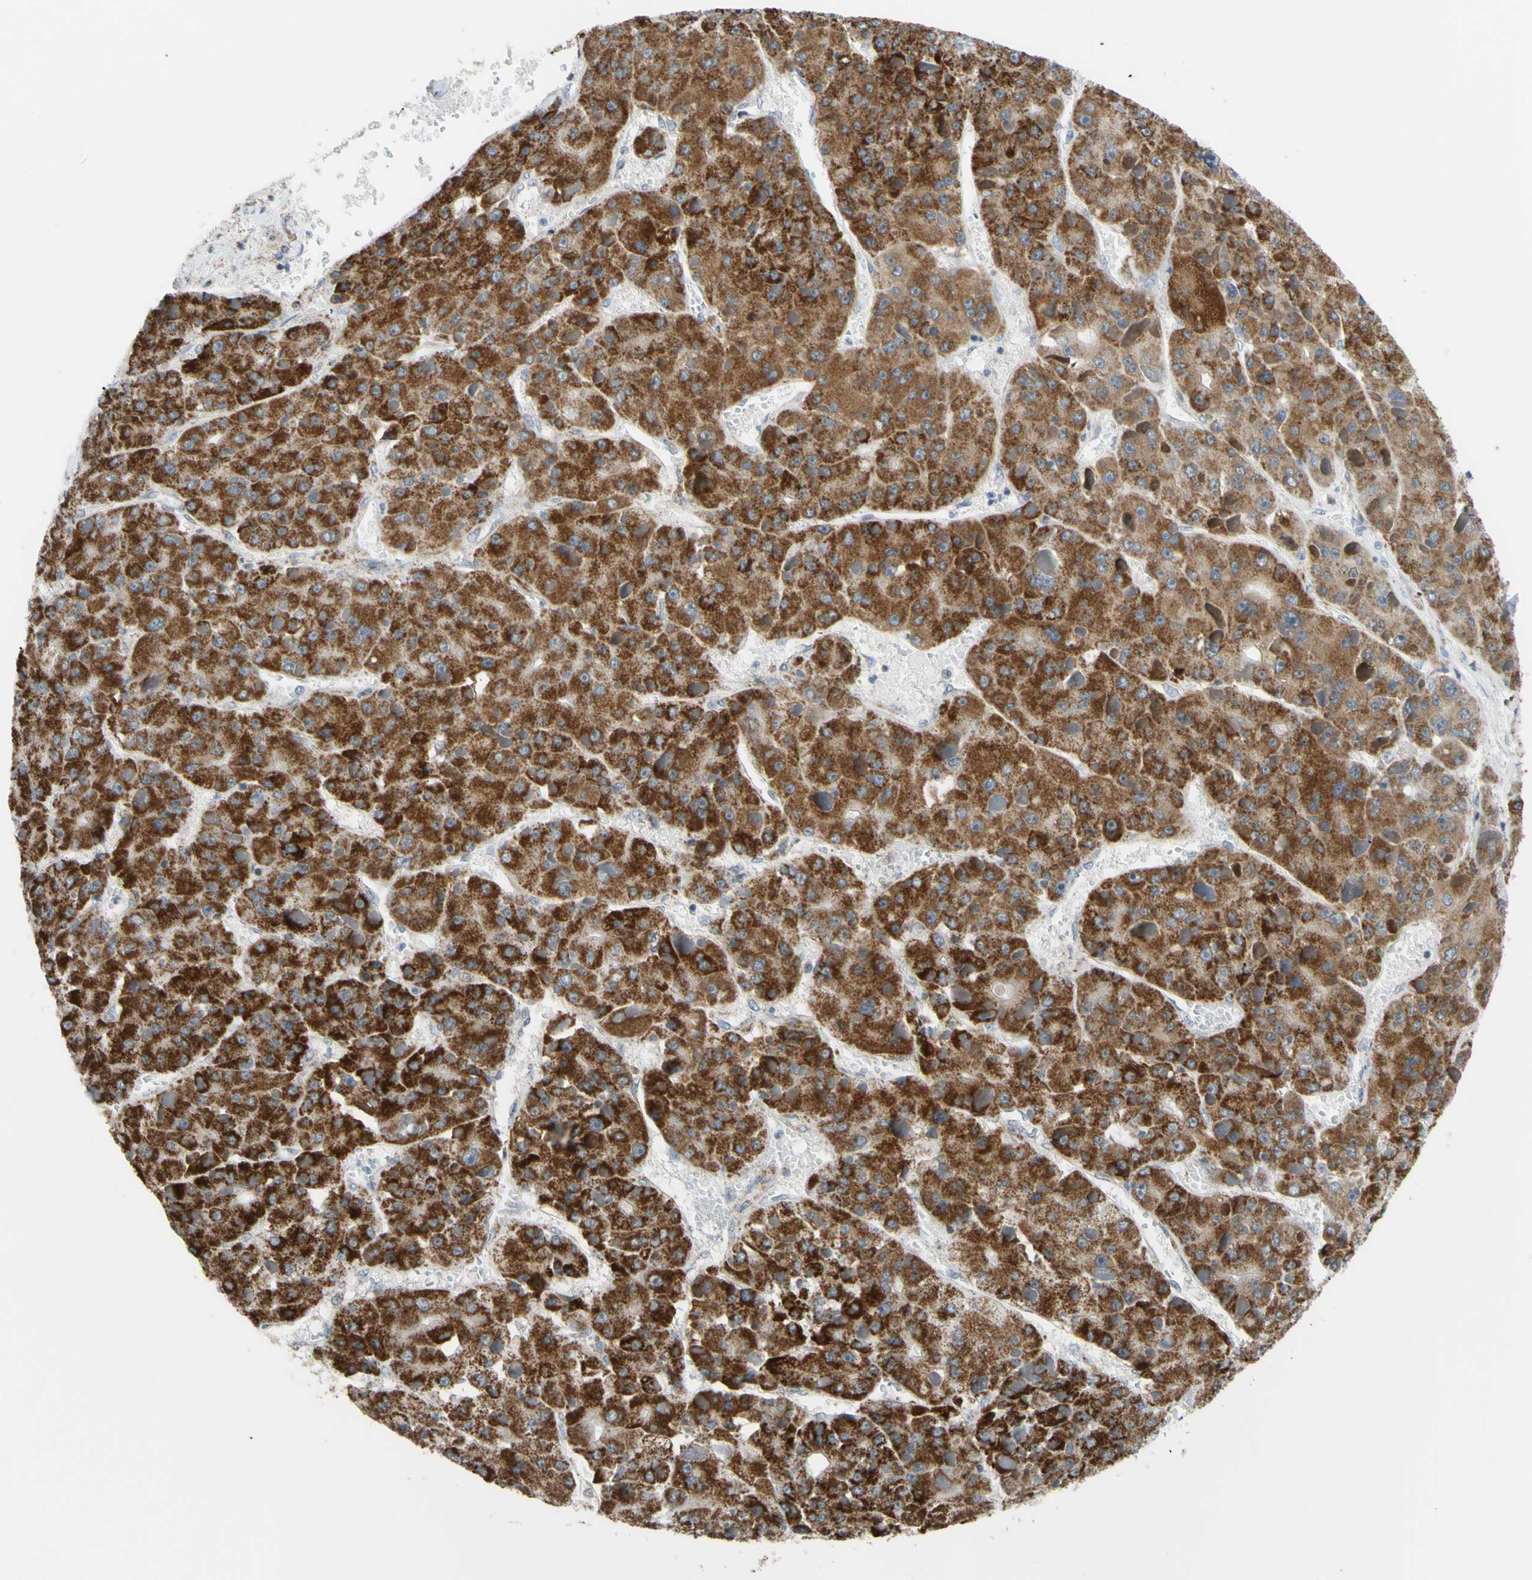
{"staining": {"intensity": "strong", "quantity": ">75%", "location": "cytoplasmic/membranous"}, "tissue": "liver cancer", "cell_type": "Tumor cells", "image_type": "cancer", "snomed": [{"axis": "morphology", "description": "Carcinoma, Hepatocellular, NOS"}, {"axis": "topography", "description": "Liver"}], "caption": "A high-resolution photomicrograph shows immunohistochemistry staining of hepatocellular carcinoma (liver), which demonstrates strong cytoplasmic/membranous expression in approximately >75% of tumor cells. The protein of interest is stained brown, and the nuclei are stained in blue (DAB IHC with brightfield microscopy, high magnification).", "gene": "GLT8D1", "patient": {"sex": "female", "age": 73}}